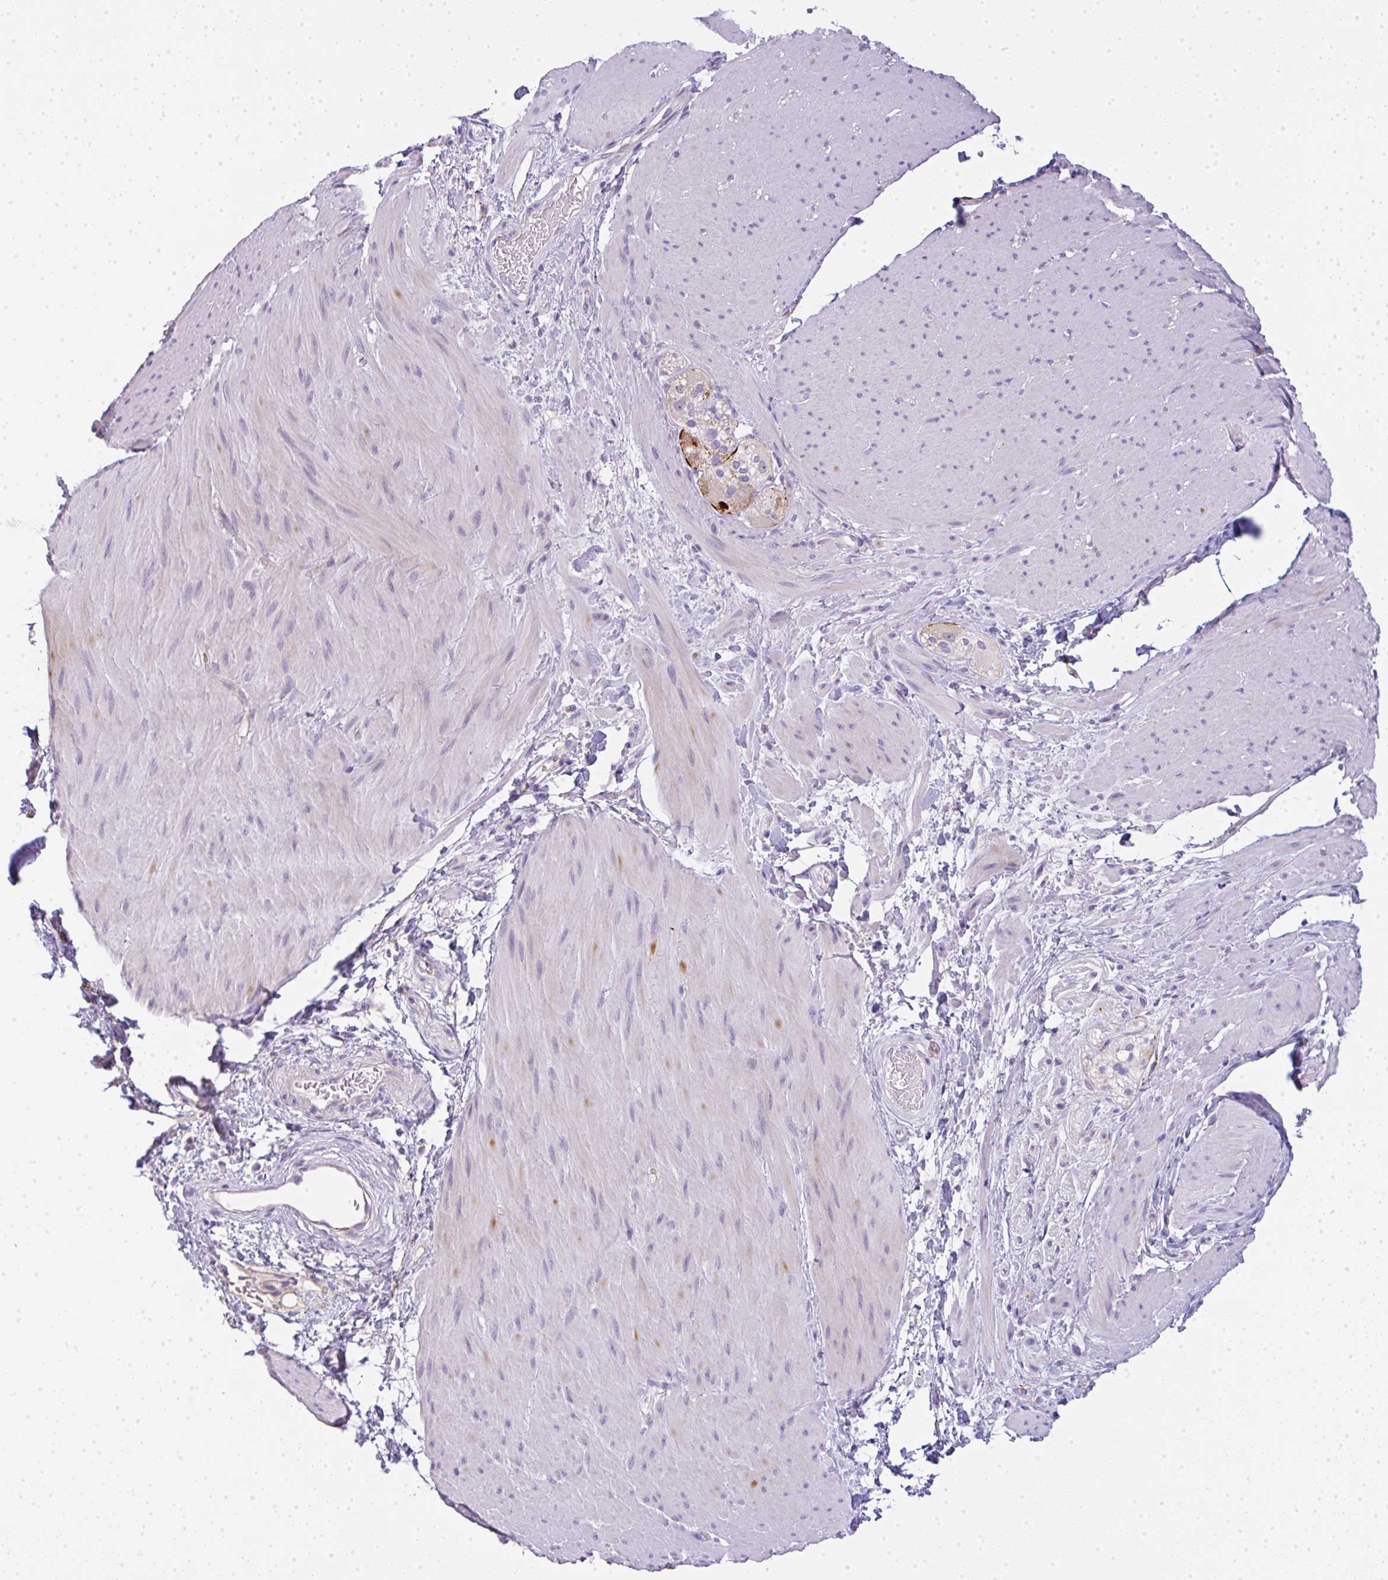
{"staining": {"intensity": "weak", "quantity": "<25%", "location": "cytoplasmic/membranous"}, "tissue": "smooth muscle", "cell_type": "Smooth muscle cells", "image_type": "normal", "snomed": [{"axis": "morphology", "description": "Normal tissue, NOS"}, {"axis": "topography", "description": "Smooth muscle"}, {"axis": "topography", "description": "Rectum"}], "caption": "This is an immunohistochemistry (IHC) image of normal human smooth muscle. There is no expression in smooth muscle cells.", "gene": "LPAR4", "patient": {"sex": "male", "age": 53}}